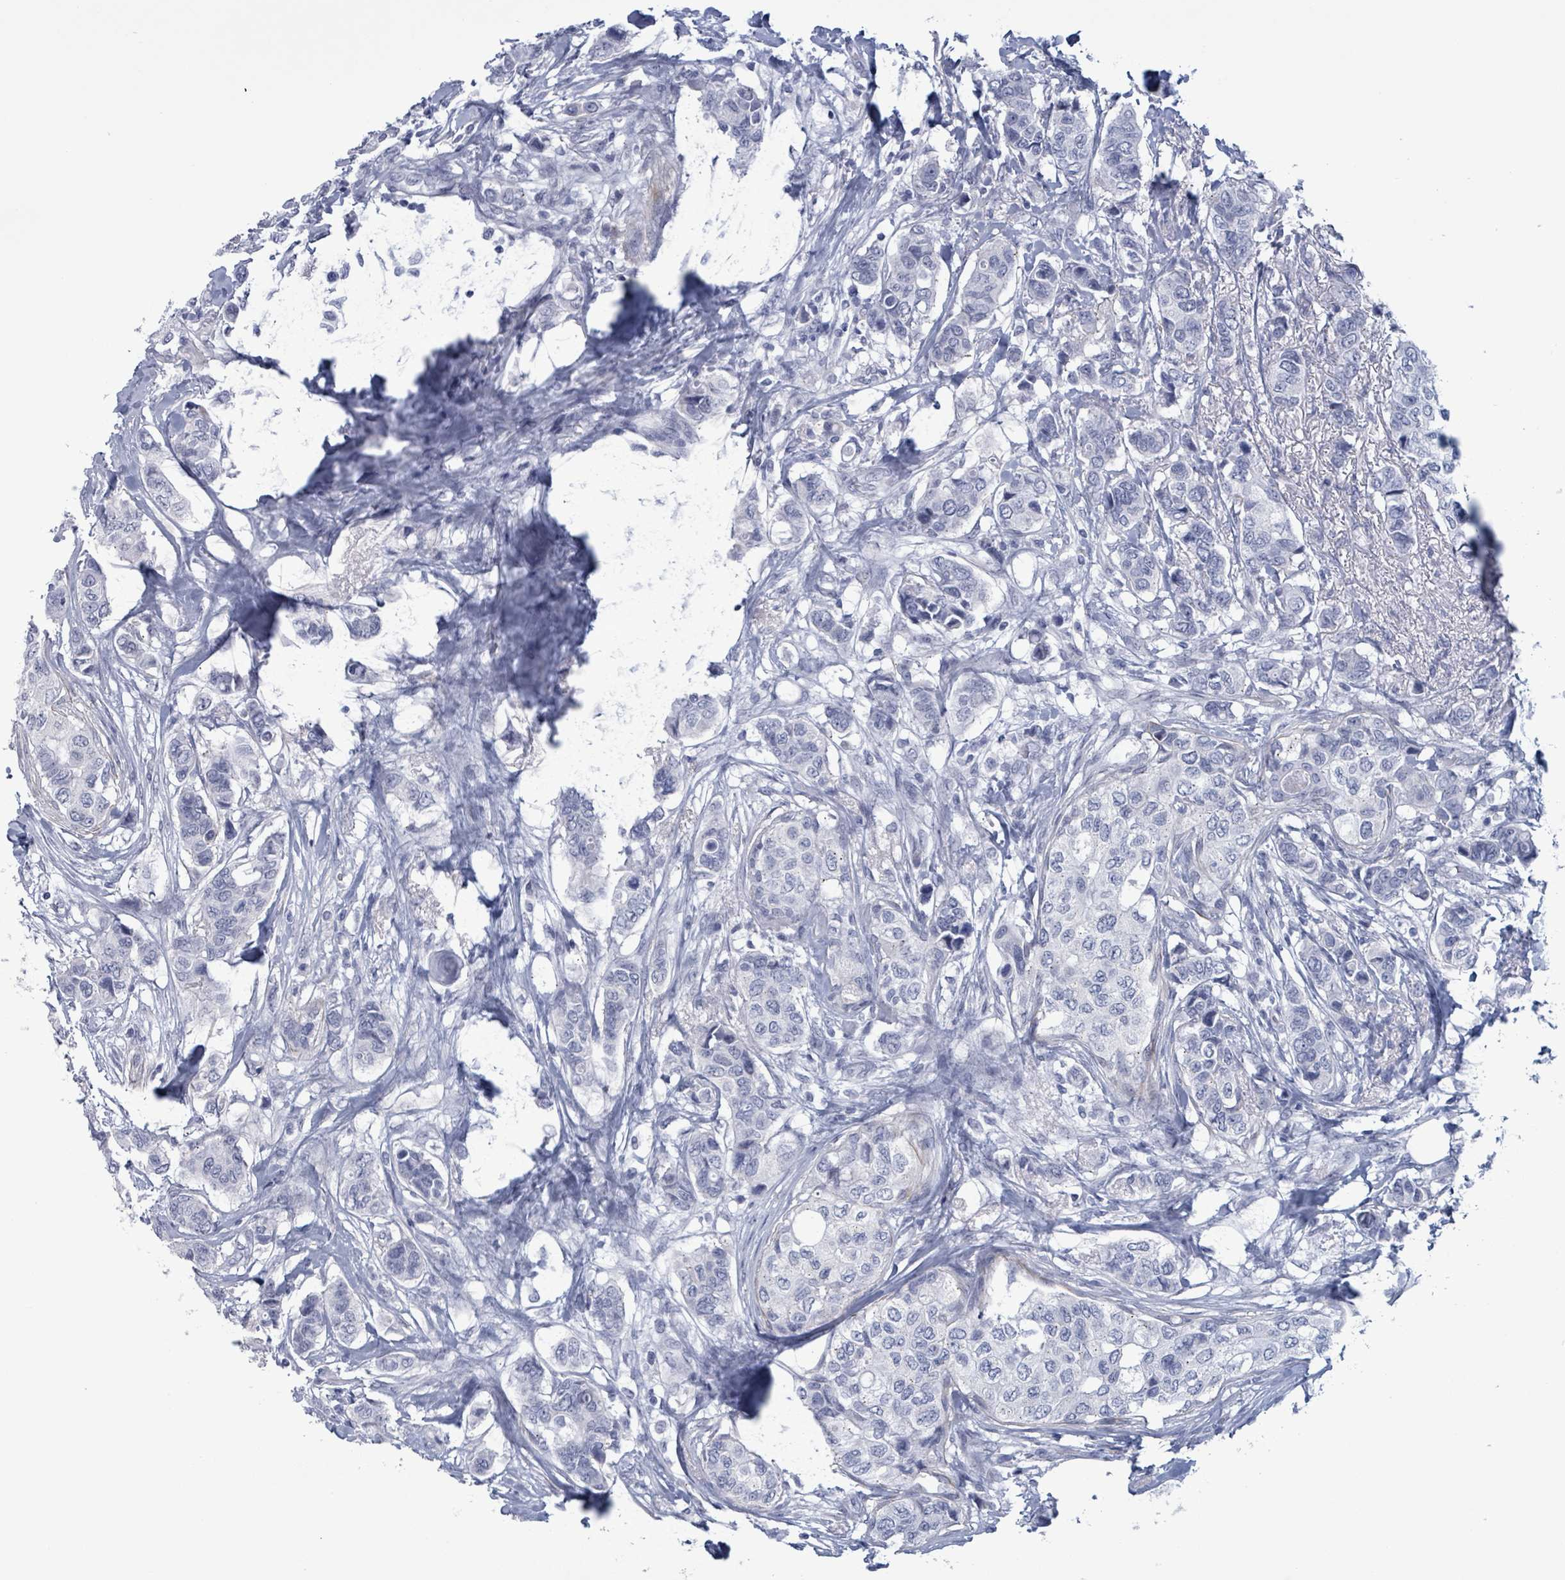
{"staining": {"intensity": "negative", "quantity": "none", "location": "none"}, "tissue": "breast cancer", "cell_type": "Tumor cells", "image_type": "cancer", "snomed": [{"axis": "morphology", "description": "Lobular carcinoma"}, {"axis": "topography", "description": "Breast"}], "caption": "Tumor cells show no significant protein positivity in breast cancer (lobular carcinoma).", "gene": "ZNF771", "patient": {"sex": "female", "age": 51}}